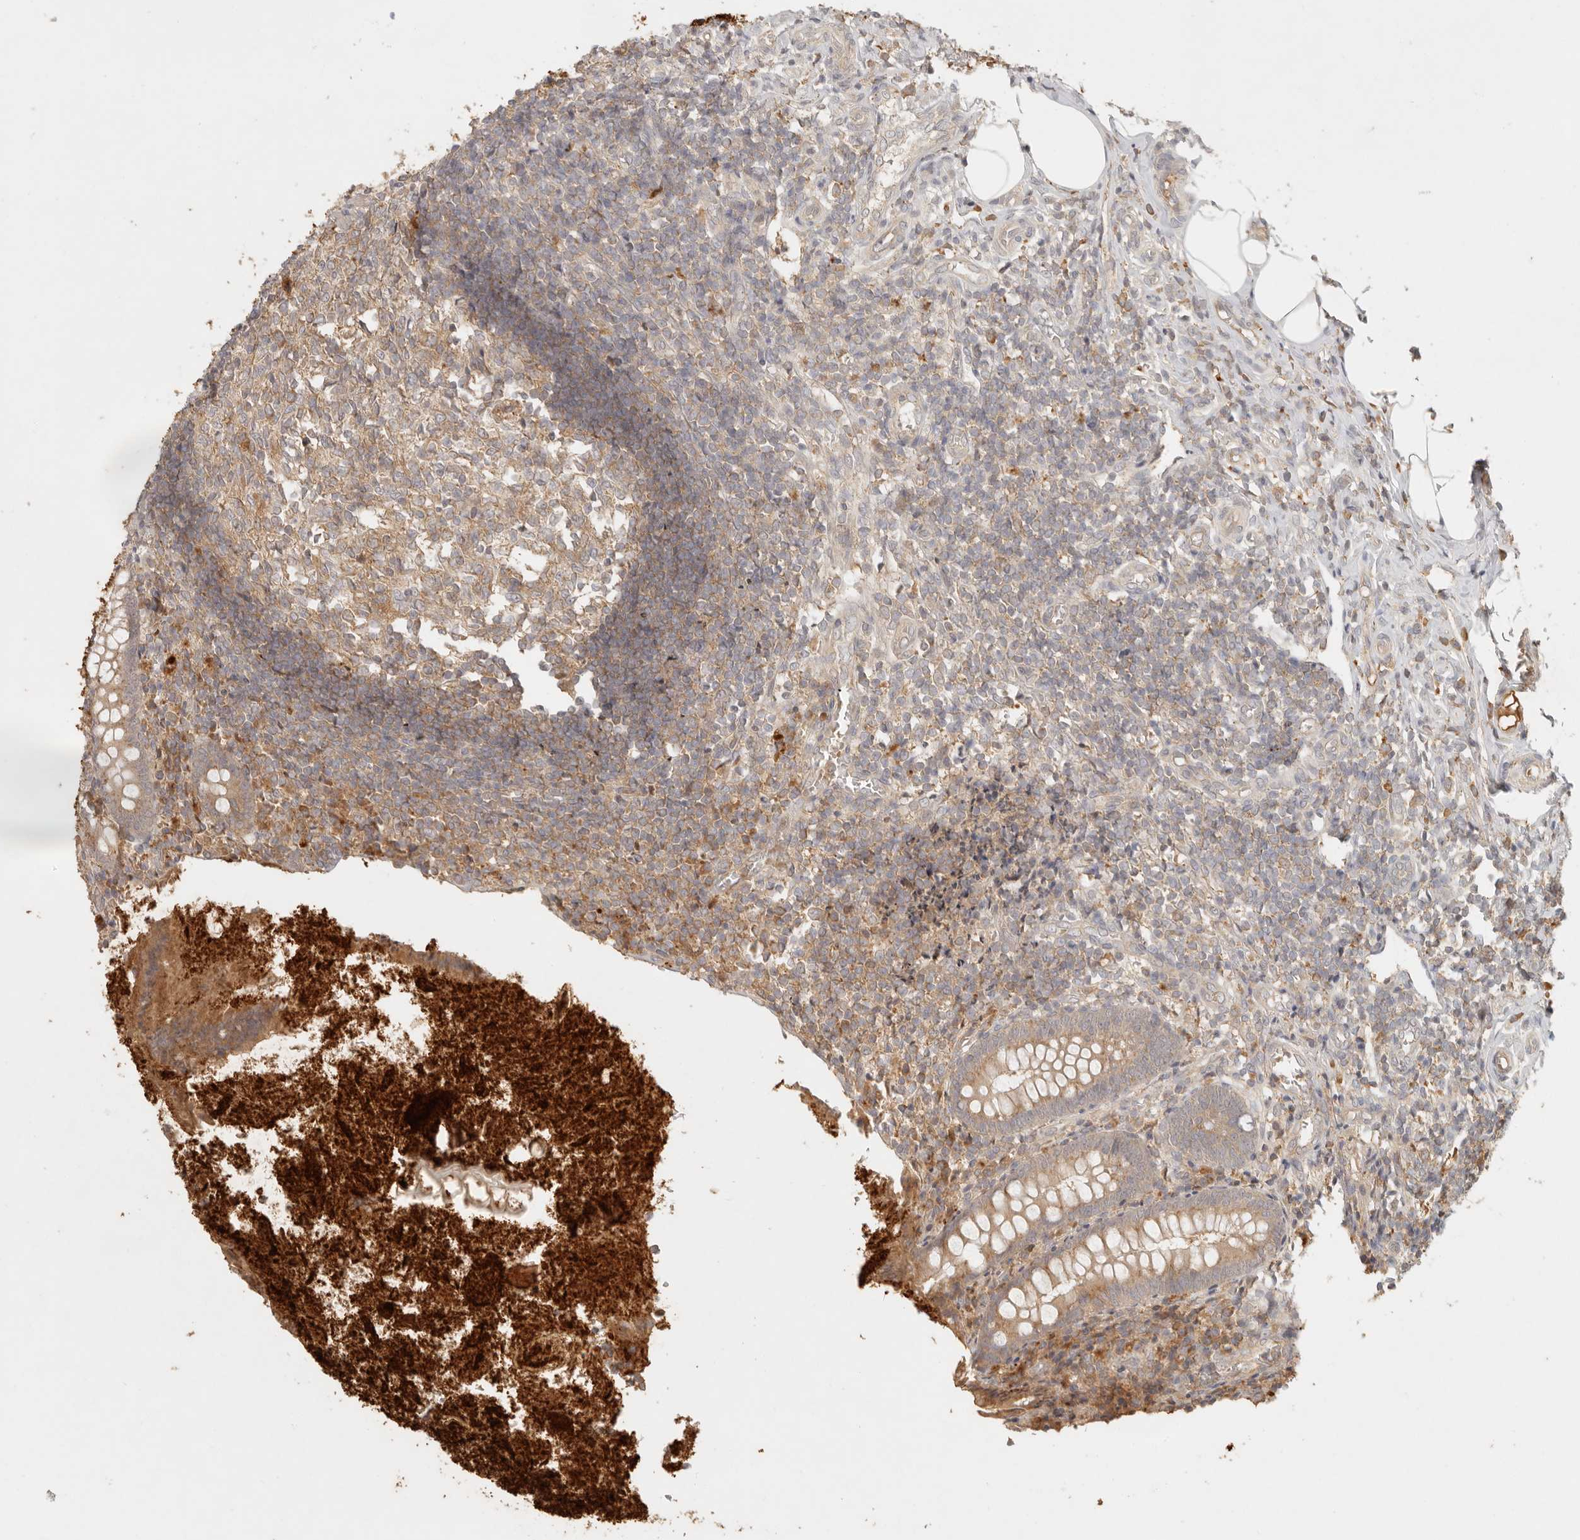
{"staining": {"intensity": "weak", "quantity": ">75%", "location": "cytoplasmic/membranous"}, "tissue": "appendix", "cell_type": "Glandular cells", "image_type": "normal", "snomed": [{"axis": "morphology", "description": "Normal tissue, NOS"}, {"axis": "topography", "description": "Appendix"}], "caption": "Immunohistochemistry (IHC) image of benign appendix stained for a protein (brown), which shows low levels of weak cytoplasmic/membranous positivity in approximately >75% of glandular cells.", "gene": "ANKRD61", "patient": {"sex": "female", "age": 17}}